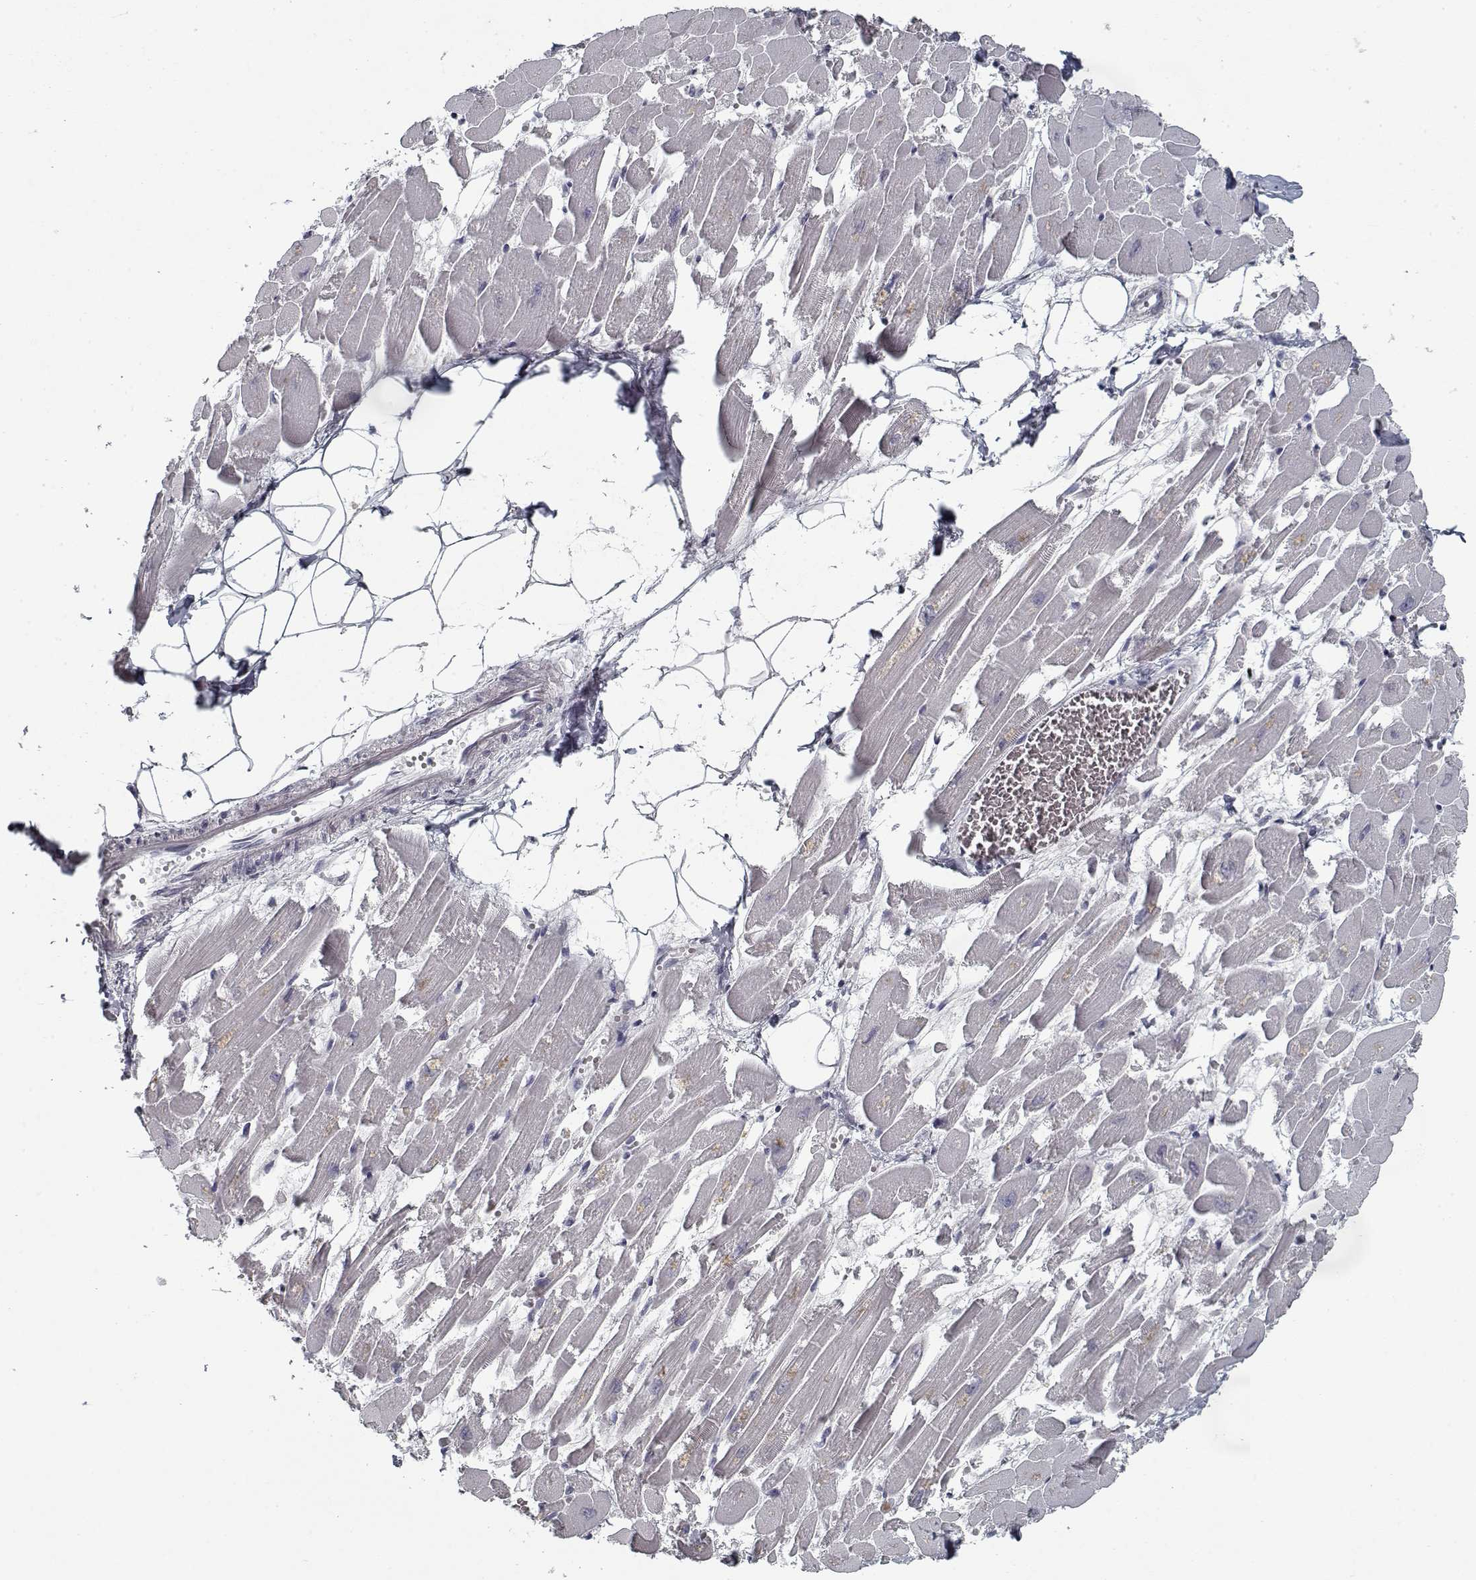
{"staining": {"intensity": "negative", "quantity": "none", "location": "none"}, "tissue": "heart muscle", "cell_type": "Cardiomyocytes", "image_type": "normal", "snomed": [{"axis": "morphology", "description": "Normal tissue, NOS"}, {"axis": "topography", "description": "Heart"}], "caption": "Cardiomyocytes are negative for protein expression in benign human heart muscle.", "gene": "GAD2", "patient": {"sex": "female", "age": 52}}